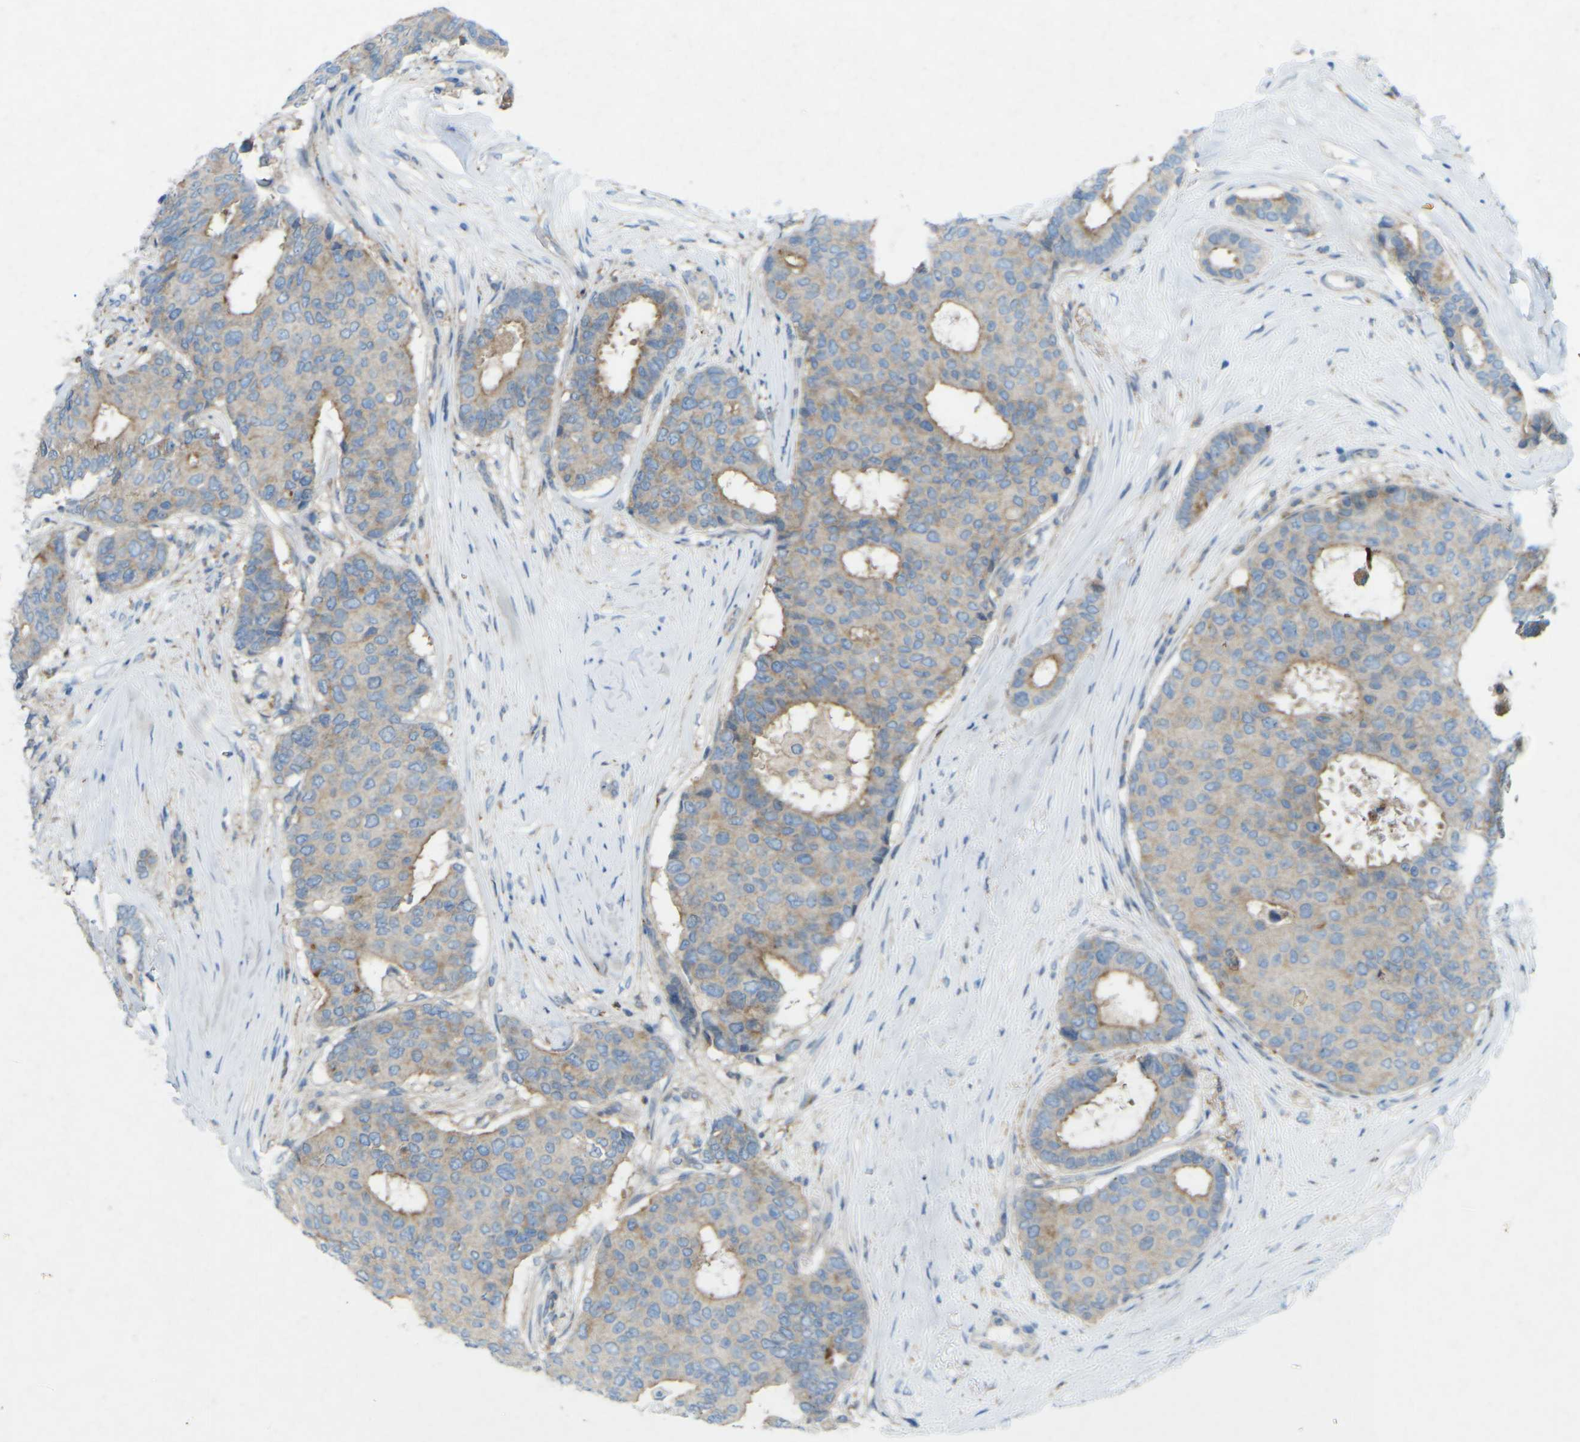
{"staining": {"intensity": "weak", "quantity": ">75%", "location": "cytoplasmic/membranous"}, "tissue": "breast cancer", "cell_type": "Tumor cells", "image_type": "cancer", "snomed": [{"axis": "morphology", "description": "Duct carcinoma"}, {"axis": "topography", "description": "Breast"}], "caption": "Immunohistochemical staining of breast cancer (invasive ductal carcinoma) shows low levels of weak cytoplasmic/membranous protein positivity in about >75% of tumor cells.", "gene": "STK11", "patient": {"sex": "female", "age": 75}}